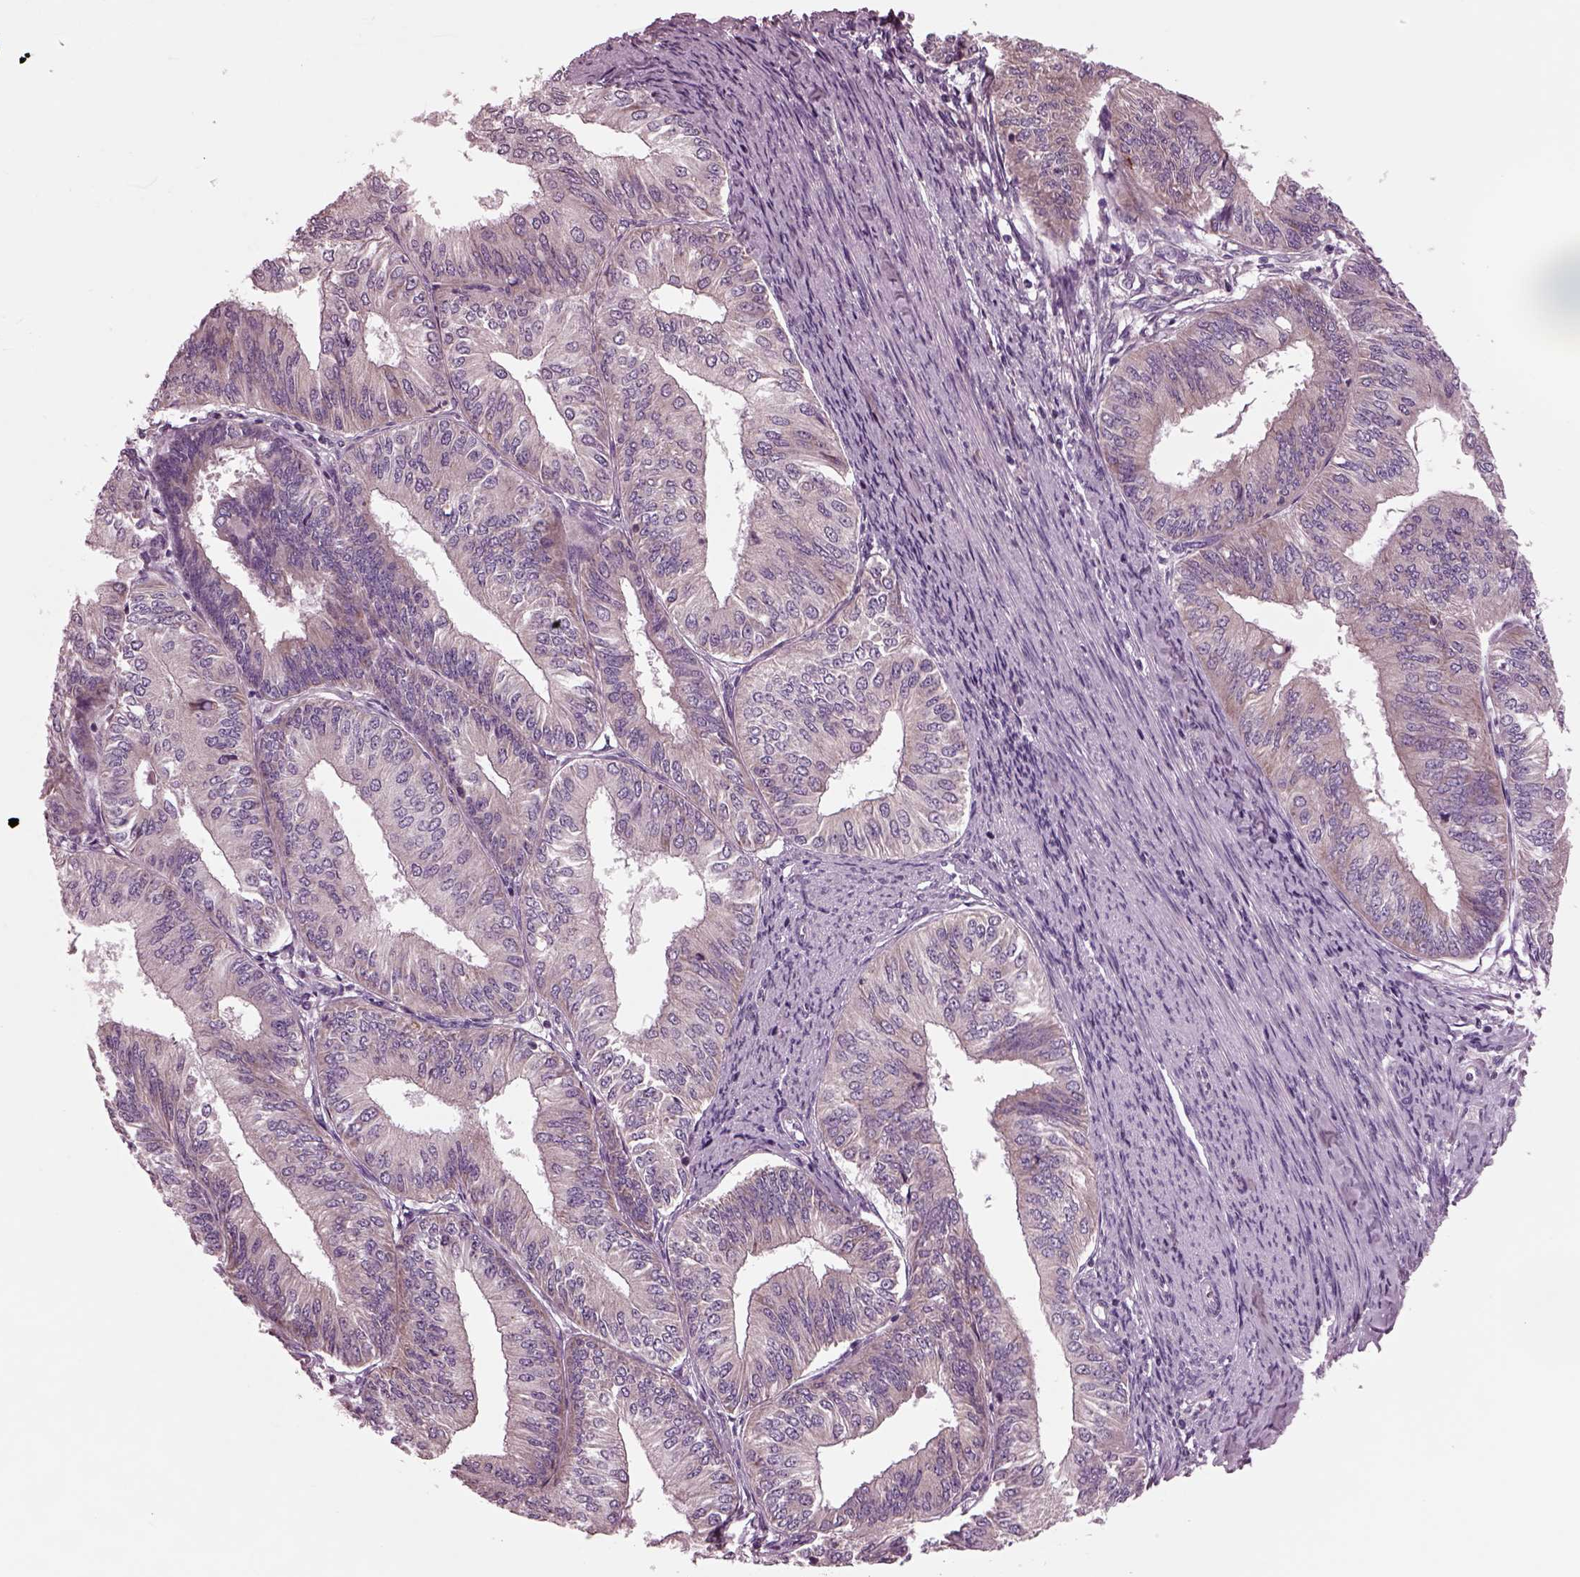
{"staining": {"intensity": "weak", "quantity": "25%-75%", "location": "cytoplasmic/membranous"}, "tissue": "endometrial cancer", "cell_type": "Tumor cells", "image_type": "cancer", "snomed": [{"axis": "morphology", "description": "Adenocarcinoma, NOS"}, {"axis": "topography", "description": "Endometrium"}], "caption": "Adenocarcinoma (endometrial) stained with a brown dye reveals weak cytoplasmic/membranous positive staining in approximately 25%-75% of tumor cells.", "gene": "AP4M1", "patient": {"sex": "female", "age": 58}}